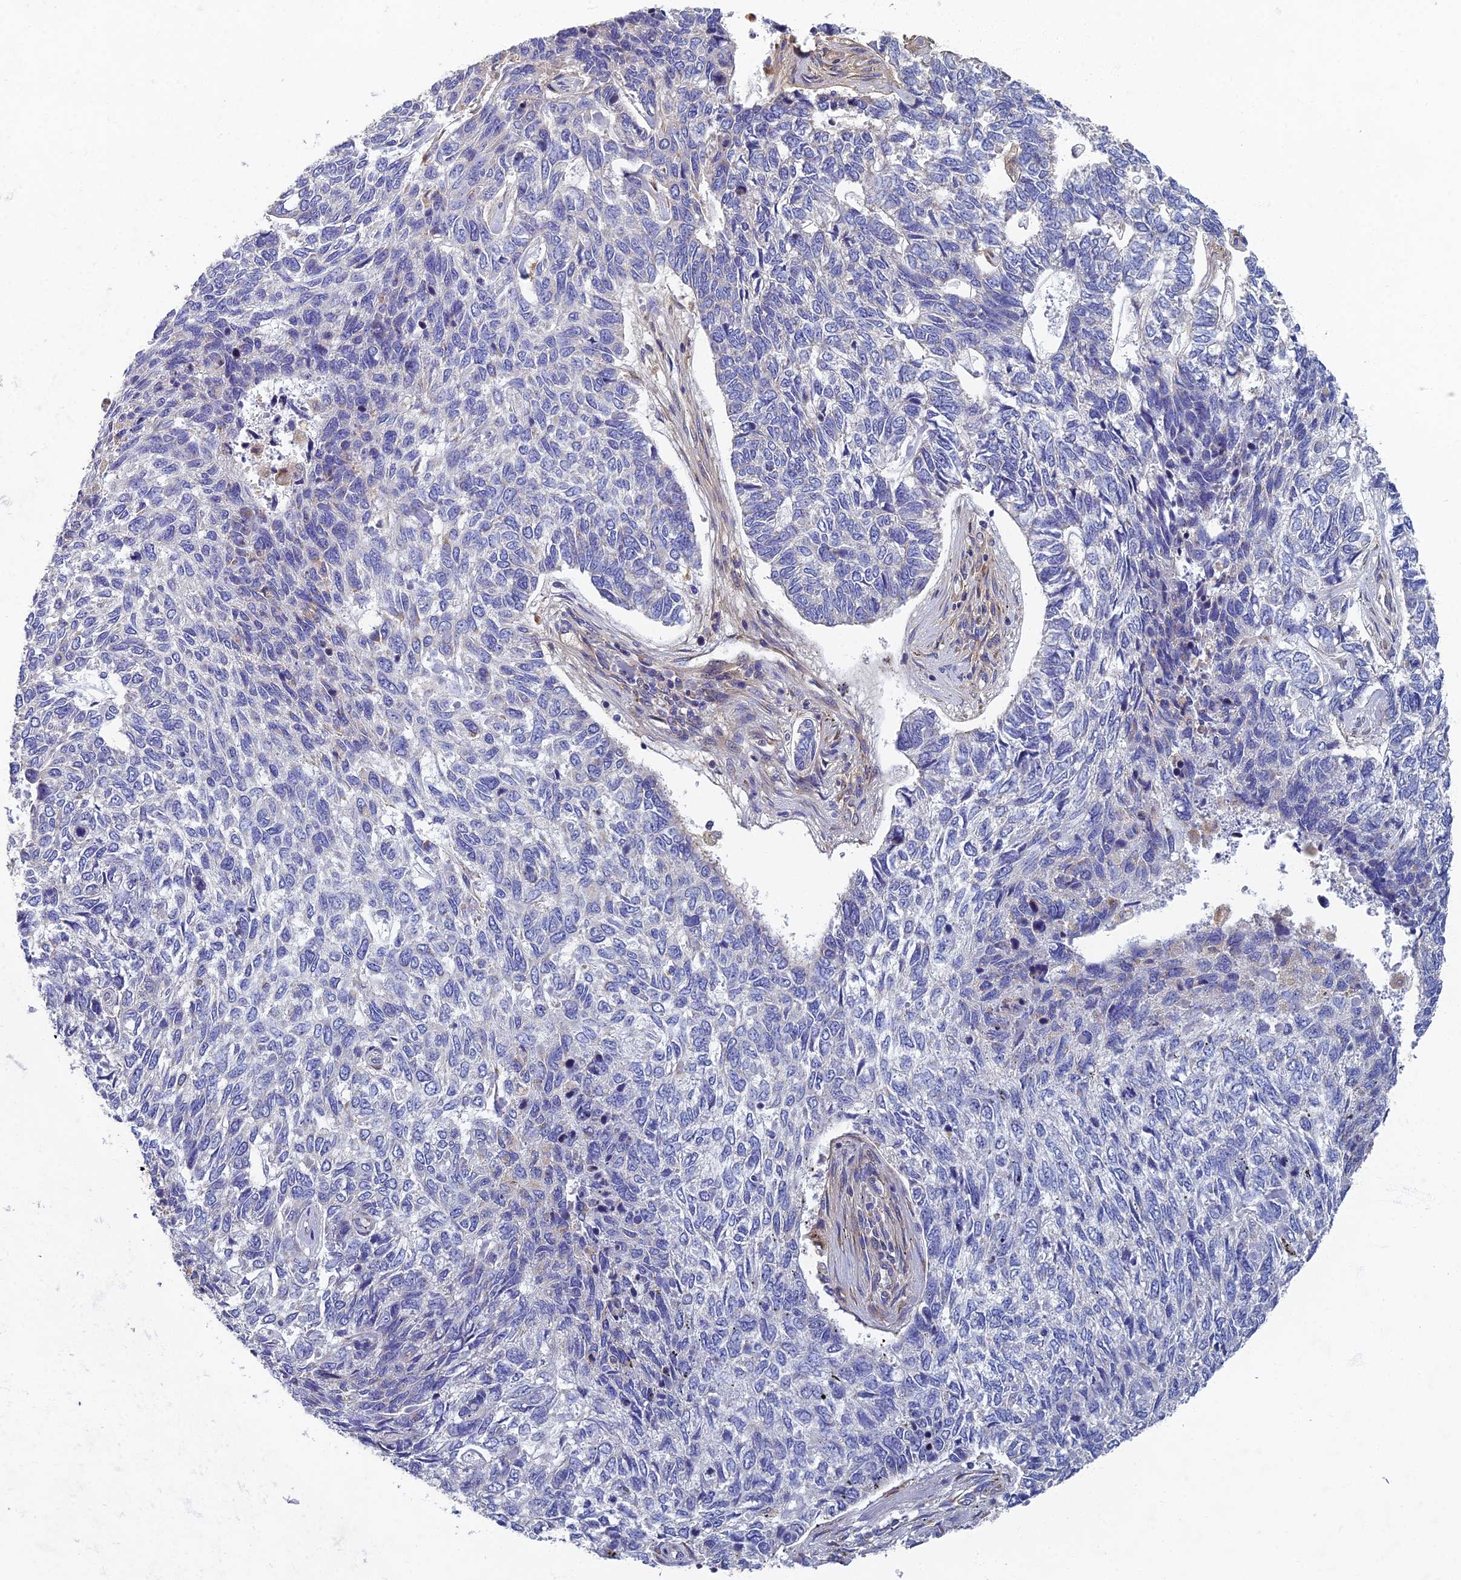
{"staining": {"intensity": "negative", "quantity": "none", "location": "none"}, "tissue": "skin cancer", "cell_type": "Tumor cells", "image_type": "cancer", "snomed": [{"axis": "morphology", "description": "Basal cell carcinoma"}, {"axis": "topography", "description": "Skin"}], "caption": "Micrograph shows no significant protein positivity in tumor cells of skin basal cell carcinoma. Nuclei are stained in blue.", "gene": "RNASEK", "patient": {"sex": "female", "age": 65}}